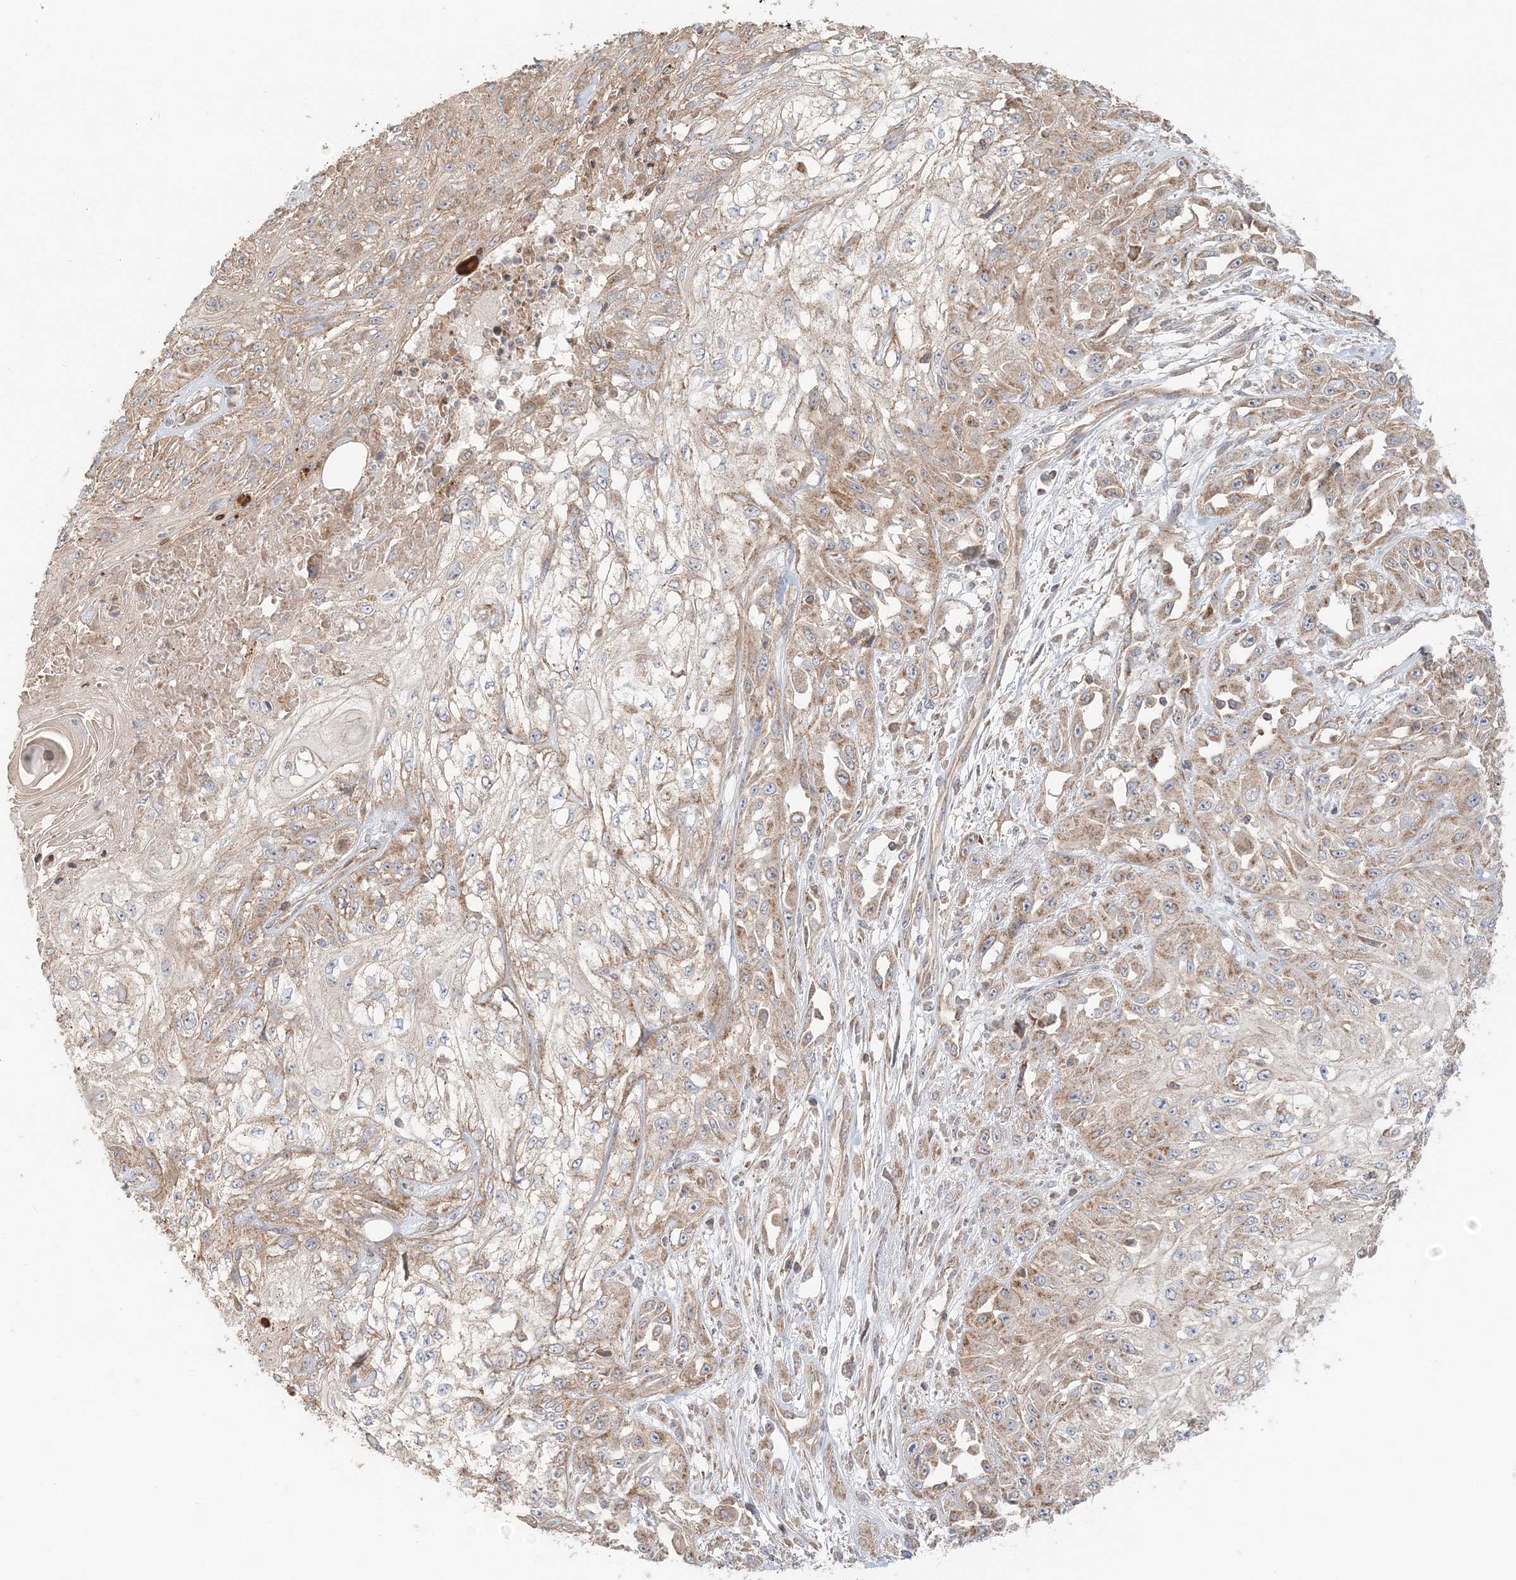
{"staining": {"intensity": "moderate", "quantity": ">75%", "location": "cytoplasmic/membranous"}, "tissue": "skin cancer", "cell_type": "Tumor cells", "image_type": "cancer", "snomed": [{"axis": "morphology", "description": "Squamous cell carcinoma, NOS"}, {"axis": "morphology", "description": "Squamous cell carcinoma, metastatic, NOS"}, {"axis": "topography", "description": "Skin"}, {"axis": "topography", "description": "Lymph node"}], "caption": "An image showing moderate cytoplasmic/membranous staining in approximately >75% of tumor cells in skin cancer (metastatic squamous cell carcinoma), as visualized by brown immunohistochemical staining.", "gene": "KIAA0232", "patient": {"sex": "male", "age": 75}}